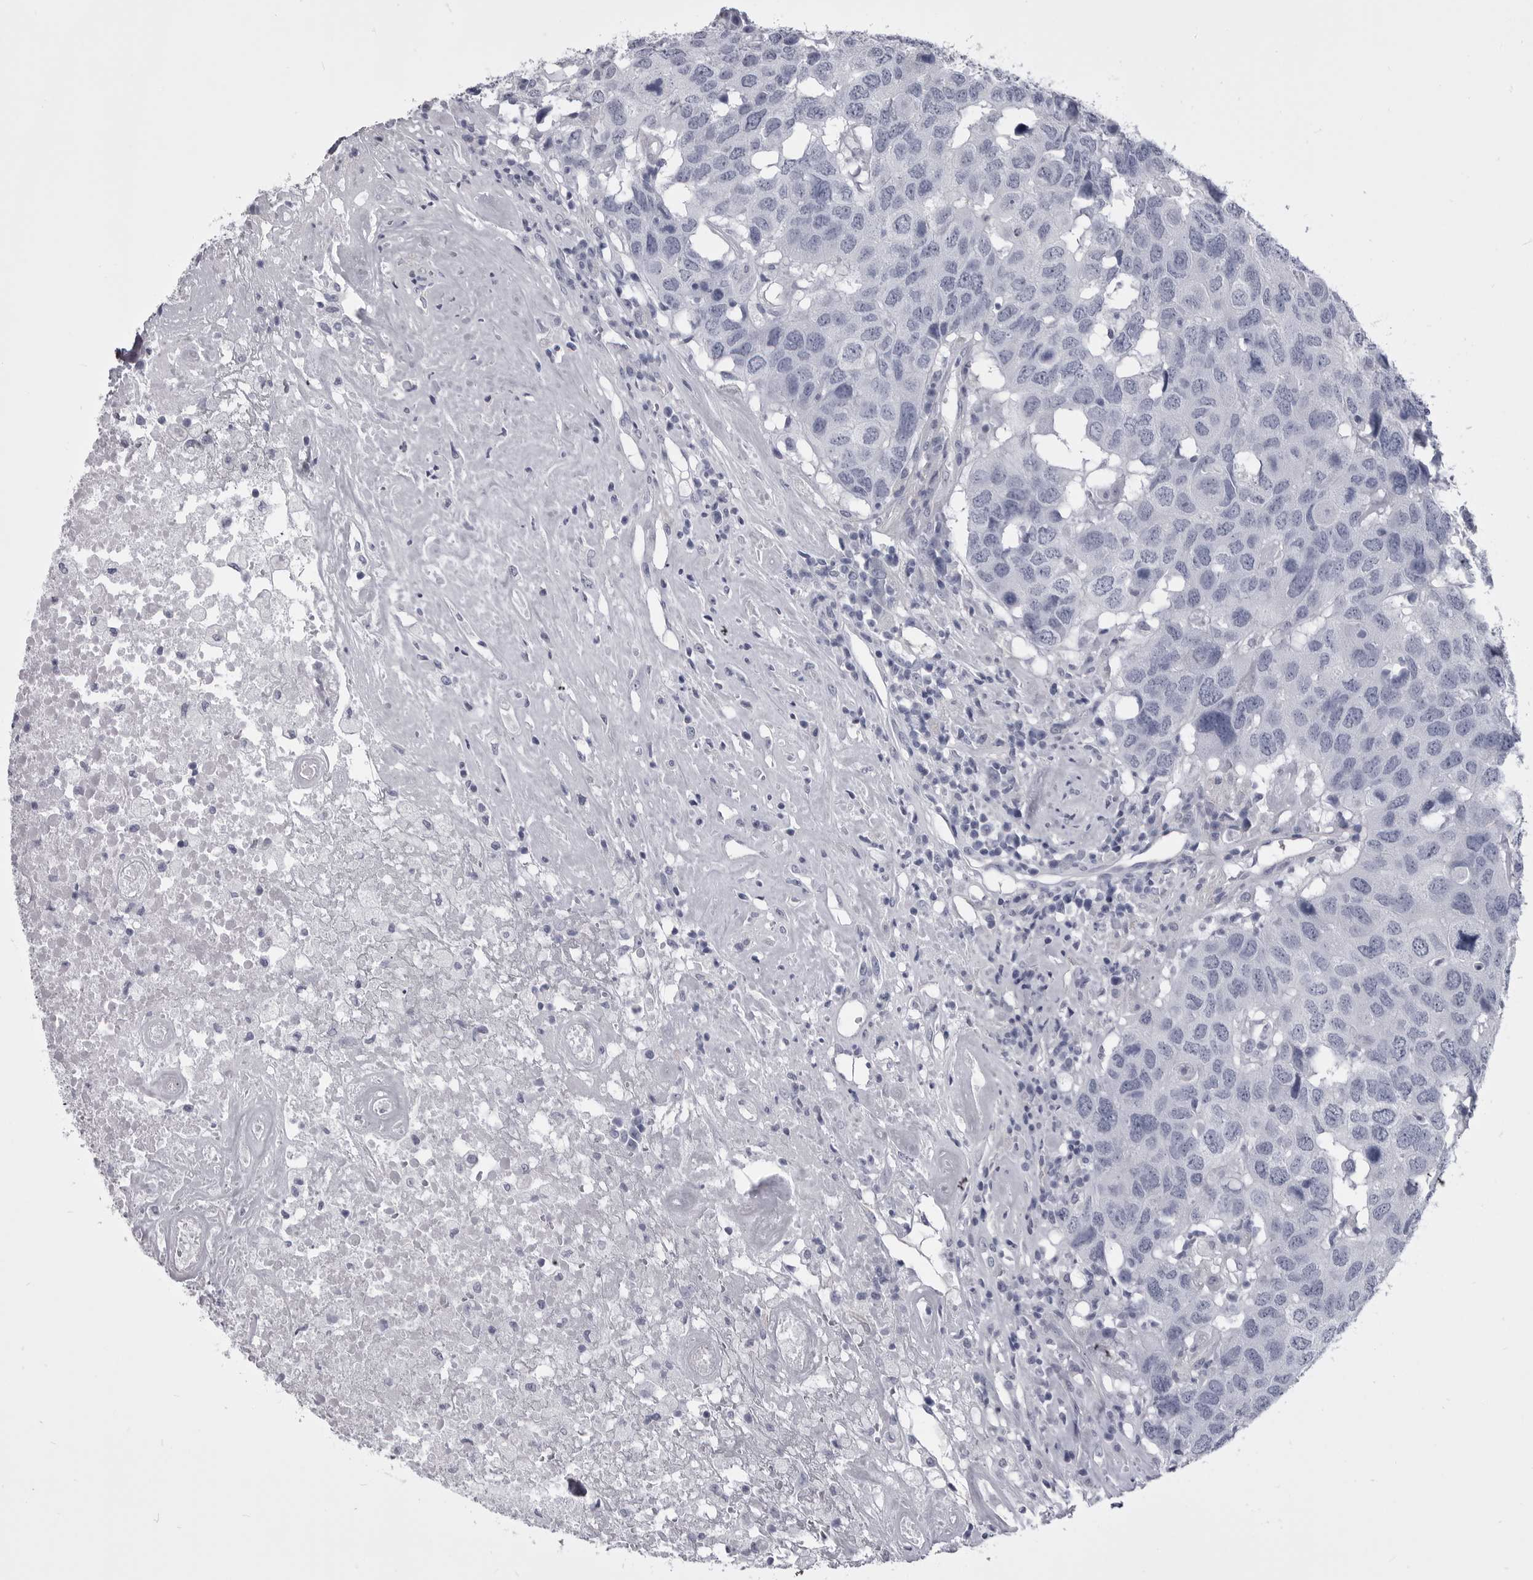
{"staining": {"intensity": "negative", "quantity": "none", "location": "none"}, "tissue": "head and neck cancer", "cell_type": "Tumor cells", "image_type": "cancer", "snomed": [{"axis": "morphology", "description": "Squamous cell carcinoma, NOS"}, {"axis": "topography", "description": "Head-Neck"}], "caption": "High magnification brightfield microscopy of head and neck cancer stained with DAB (3,3'-diaminobenzidine) (brown) and counterstained with hematoxylin (blue): tumor cells show no significant staining.", "gene": "ANK2", "patient": {"sex": "male", "age": 66}}